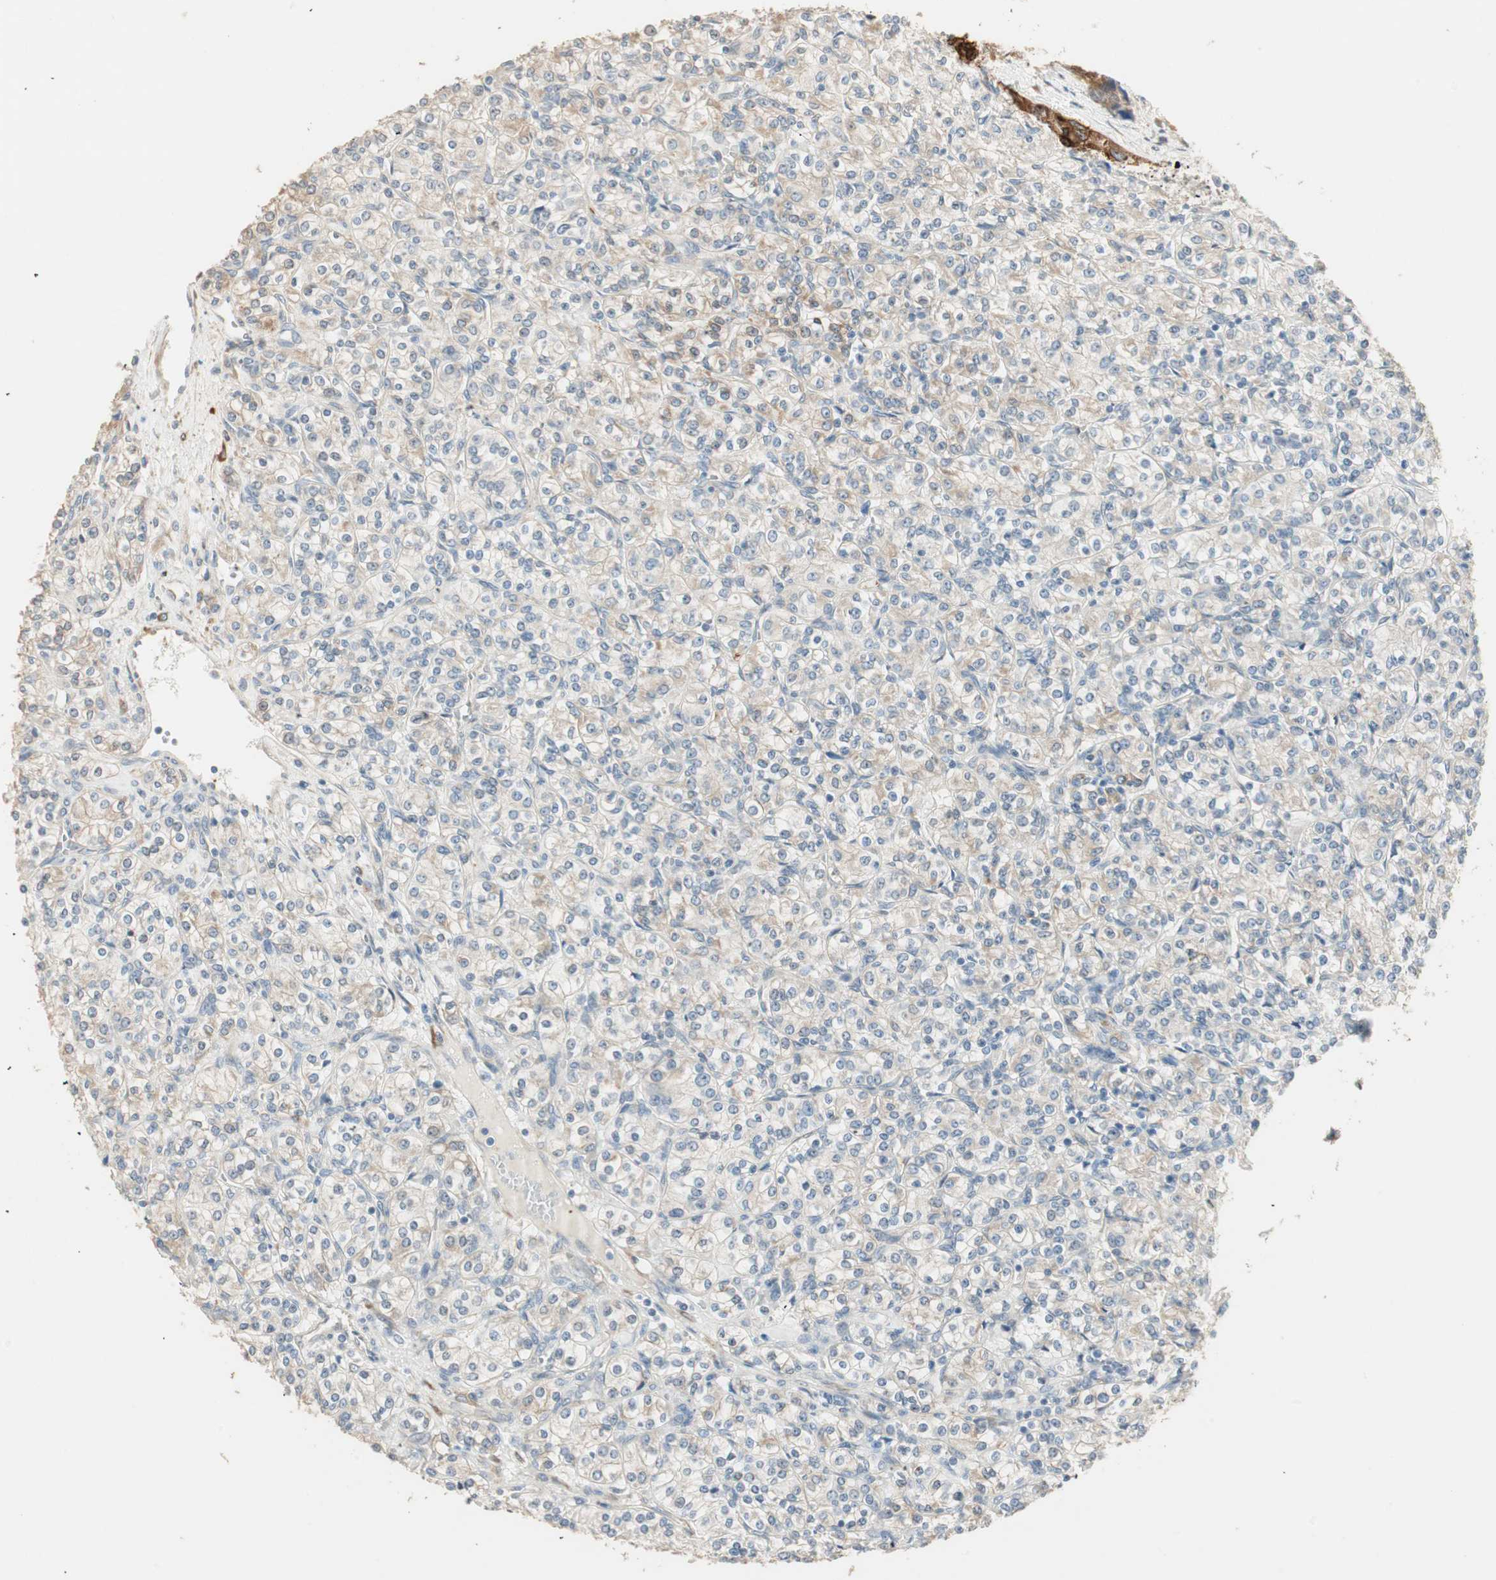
{"staining": {"intensity": "weak", "quantity": "25%-75%", "location": "cytoplasmic/membranous"}, "tissue": "renal cancer", "cell_type": "Tumor cells", "image_type": "cancer", "snomed": [{"axis": "morphology", "description": "Adenocarcinoma, NOS"}, {"axis": "topography", "description": "Kidney"}], "caption": "Immunohistochemical staining of human renal cancer (adenocarcinoma) demonstrates low levels of weak cytoplasmic/membranous expression in approximately 25%-75% of tumor cells.", "gene": "TASOR", "patient": {"sex": "male", "age": 77}}